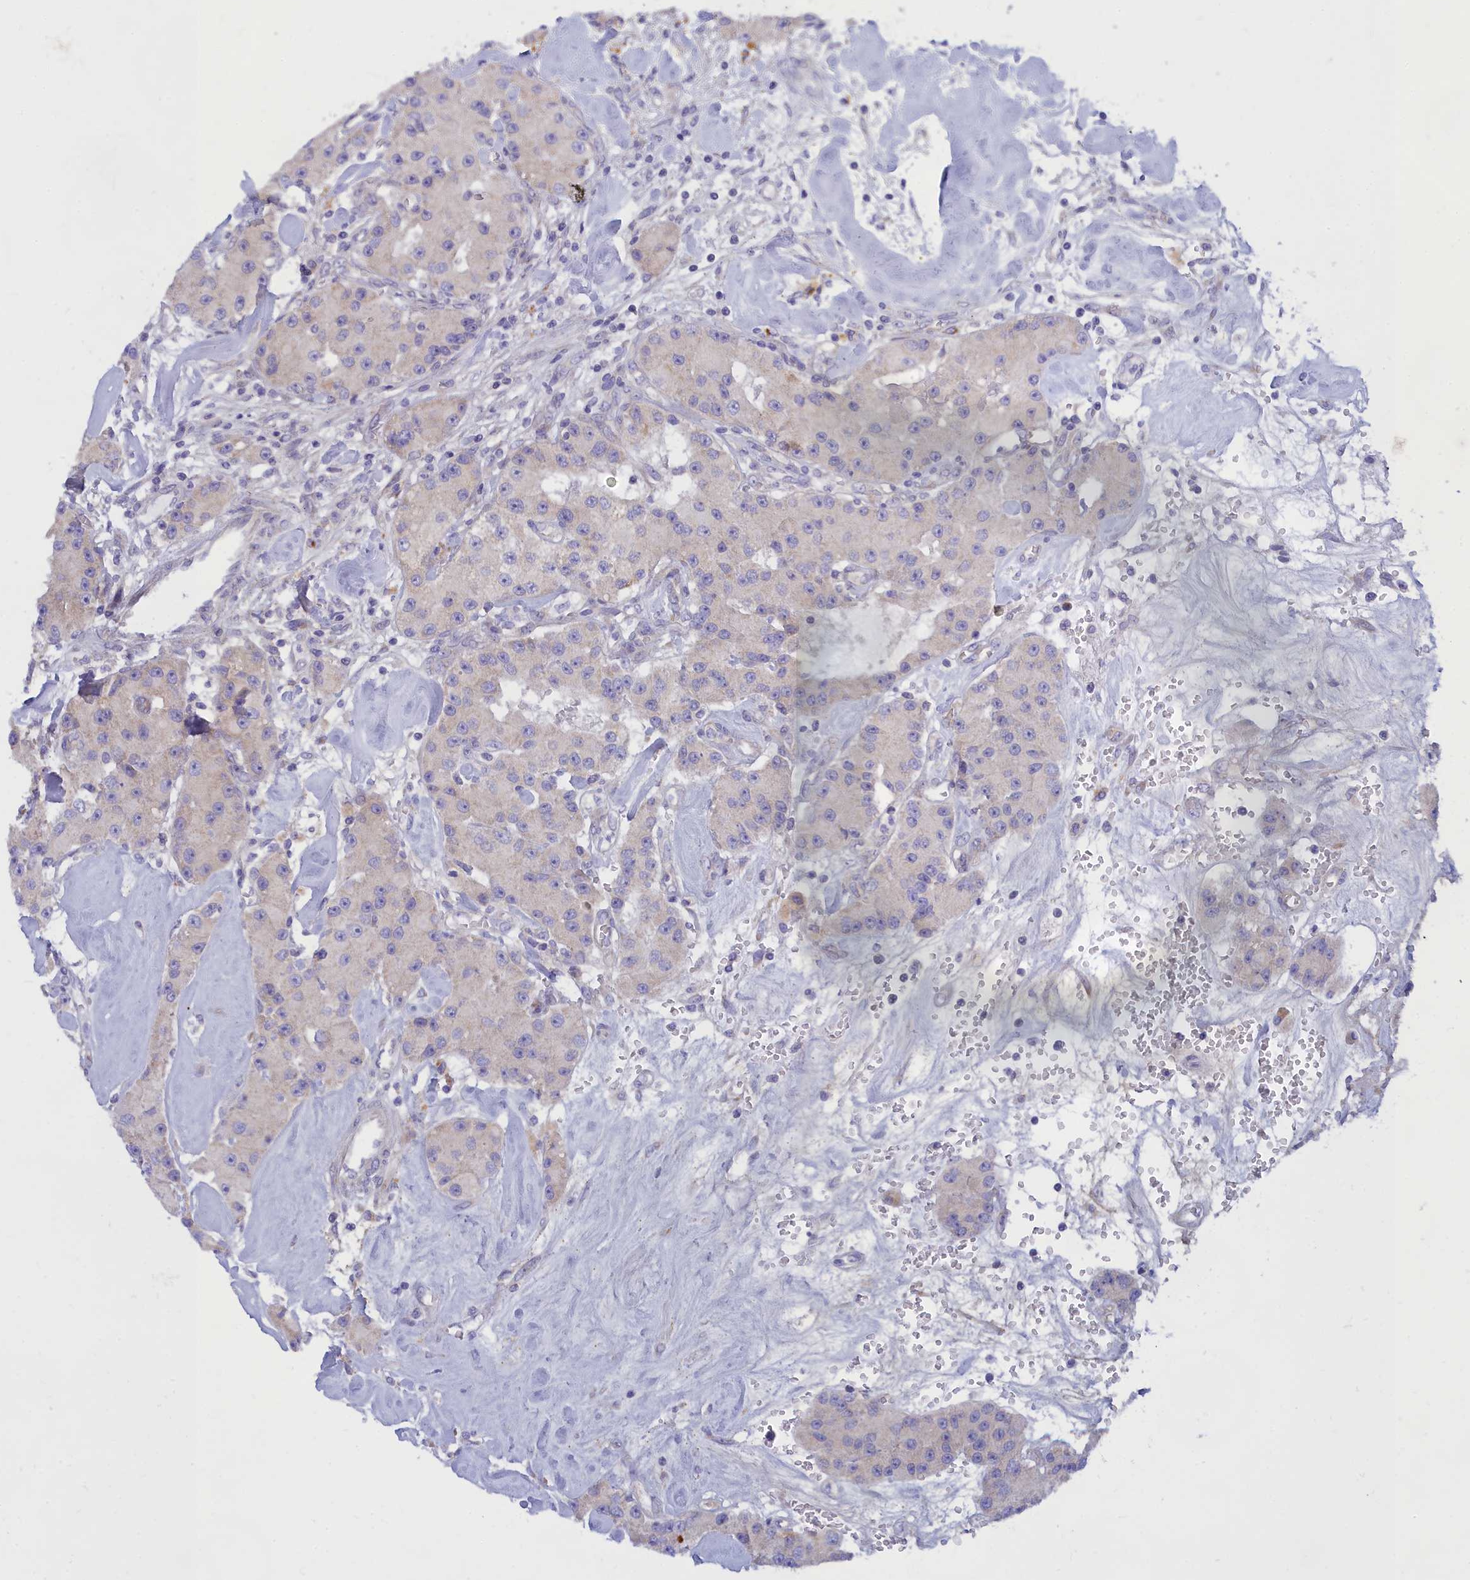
{"staining": {"intensity": "negative", "quantity": "none", "location": "none"}, "tissue": "carcinoid", "cell_type": "Tumor cells", "image_type": "cancer", "snomed": [{"axis": "morphology", "description": "Carcinoid, malignant, NOS"}, {"axis": "topography", "description": "Pancreas"}], "caption": "Immunohistochemical staining of human carcinoid shows no significant positivity in tumor cells.", "gene": "TMEM30B", "patient": {"sex": "male", "age": 41}}